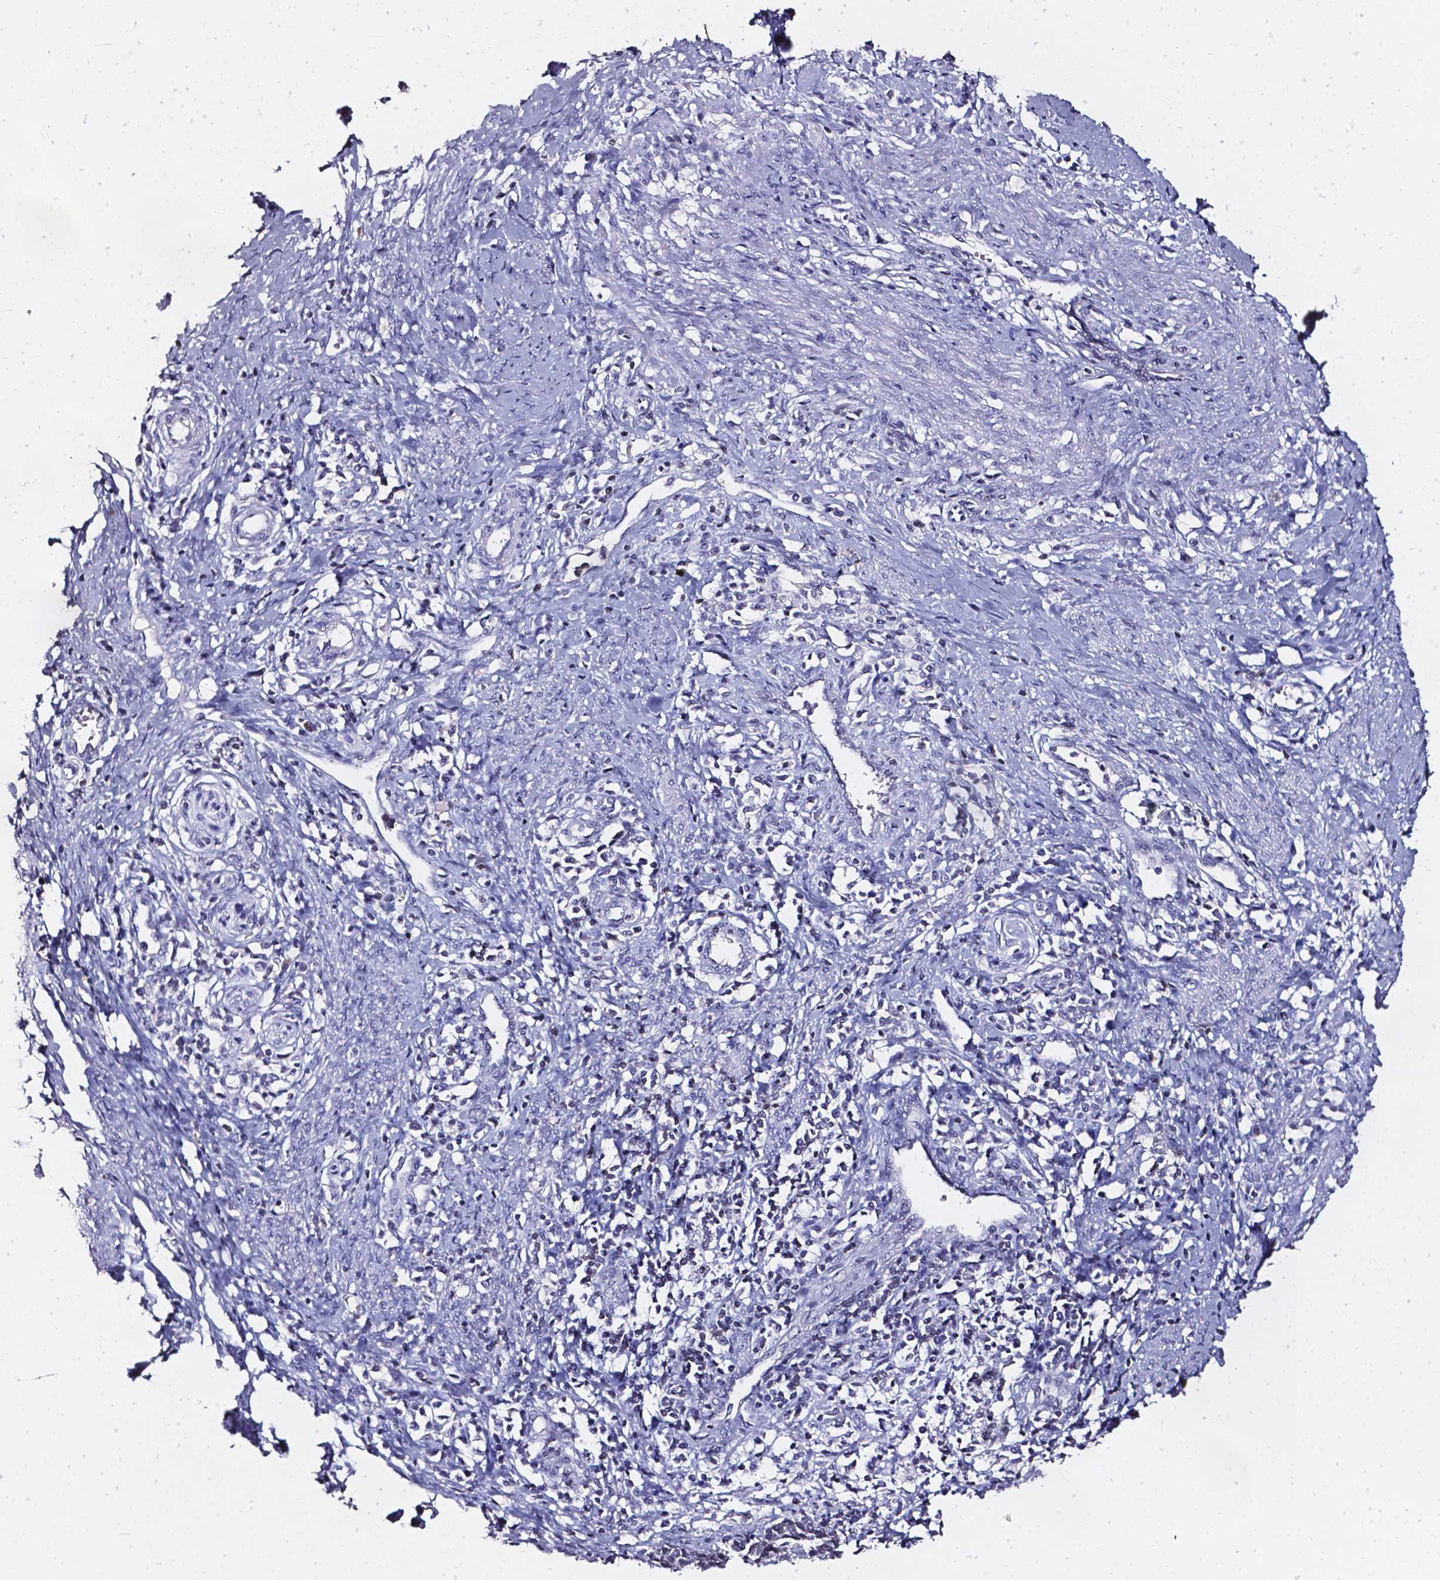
{"staining": {"intensity": "negative", "quantity": "none", "location": "none"}, "tissue": "cervical cancer", "cell_type": "Tumor cells", "image_type": "cancer", "snomed": [{"axis": "morphology", "description": "Squamous cell carcinoma, NOS"}, {"axis": "topography", "description": "Cervix"}], "caption": "Immunohistochemical staining of cervical squamous cell carcinoma demonstrates no significant positivity in tumor cells. Nuclei are stained in blue.", "gene": "AKR1B10", "patient": {"sex": "female", "age": 35}}